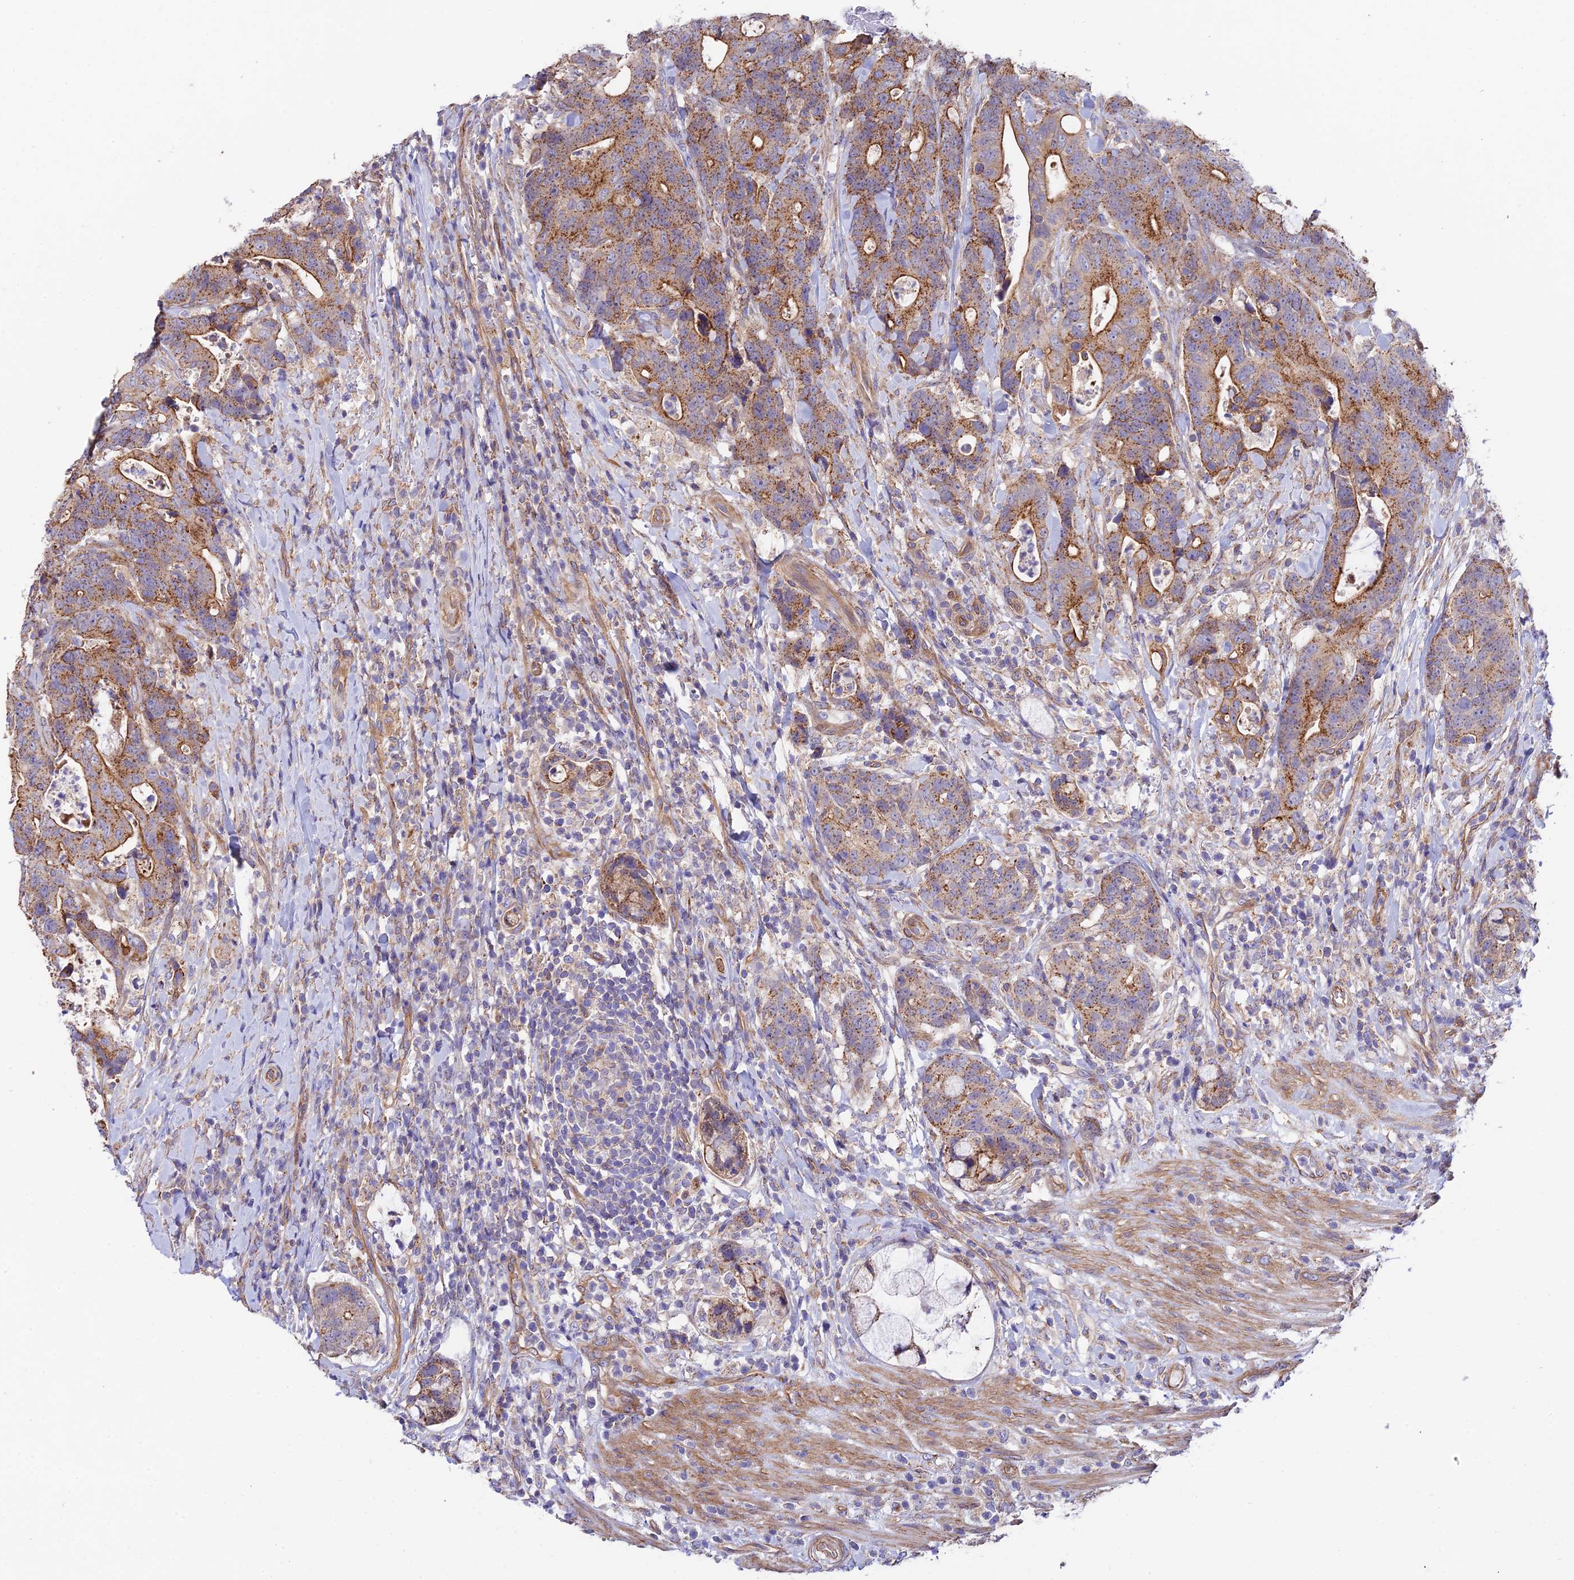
{"staining": {"intensity": "moderate", "quantity": ">75%", "location": "cytoplasmic/membranous"}, "tissue": "colorectal cancer", "cell_type": "Tumor cells", "image_type": "cancer", "snomed": [{"axis": "morphology", "description": "Adenocarcinoma, NOS"}, {"axis": "topography", "description": "Colon"}], "caption": "Colorectal cancer tissue exhibits moderate cytoplasmic/membranous expression in about >75% of tumor cells", "gene": "QRFP", "patient": {"sex": "female", "age": 82}}